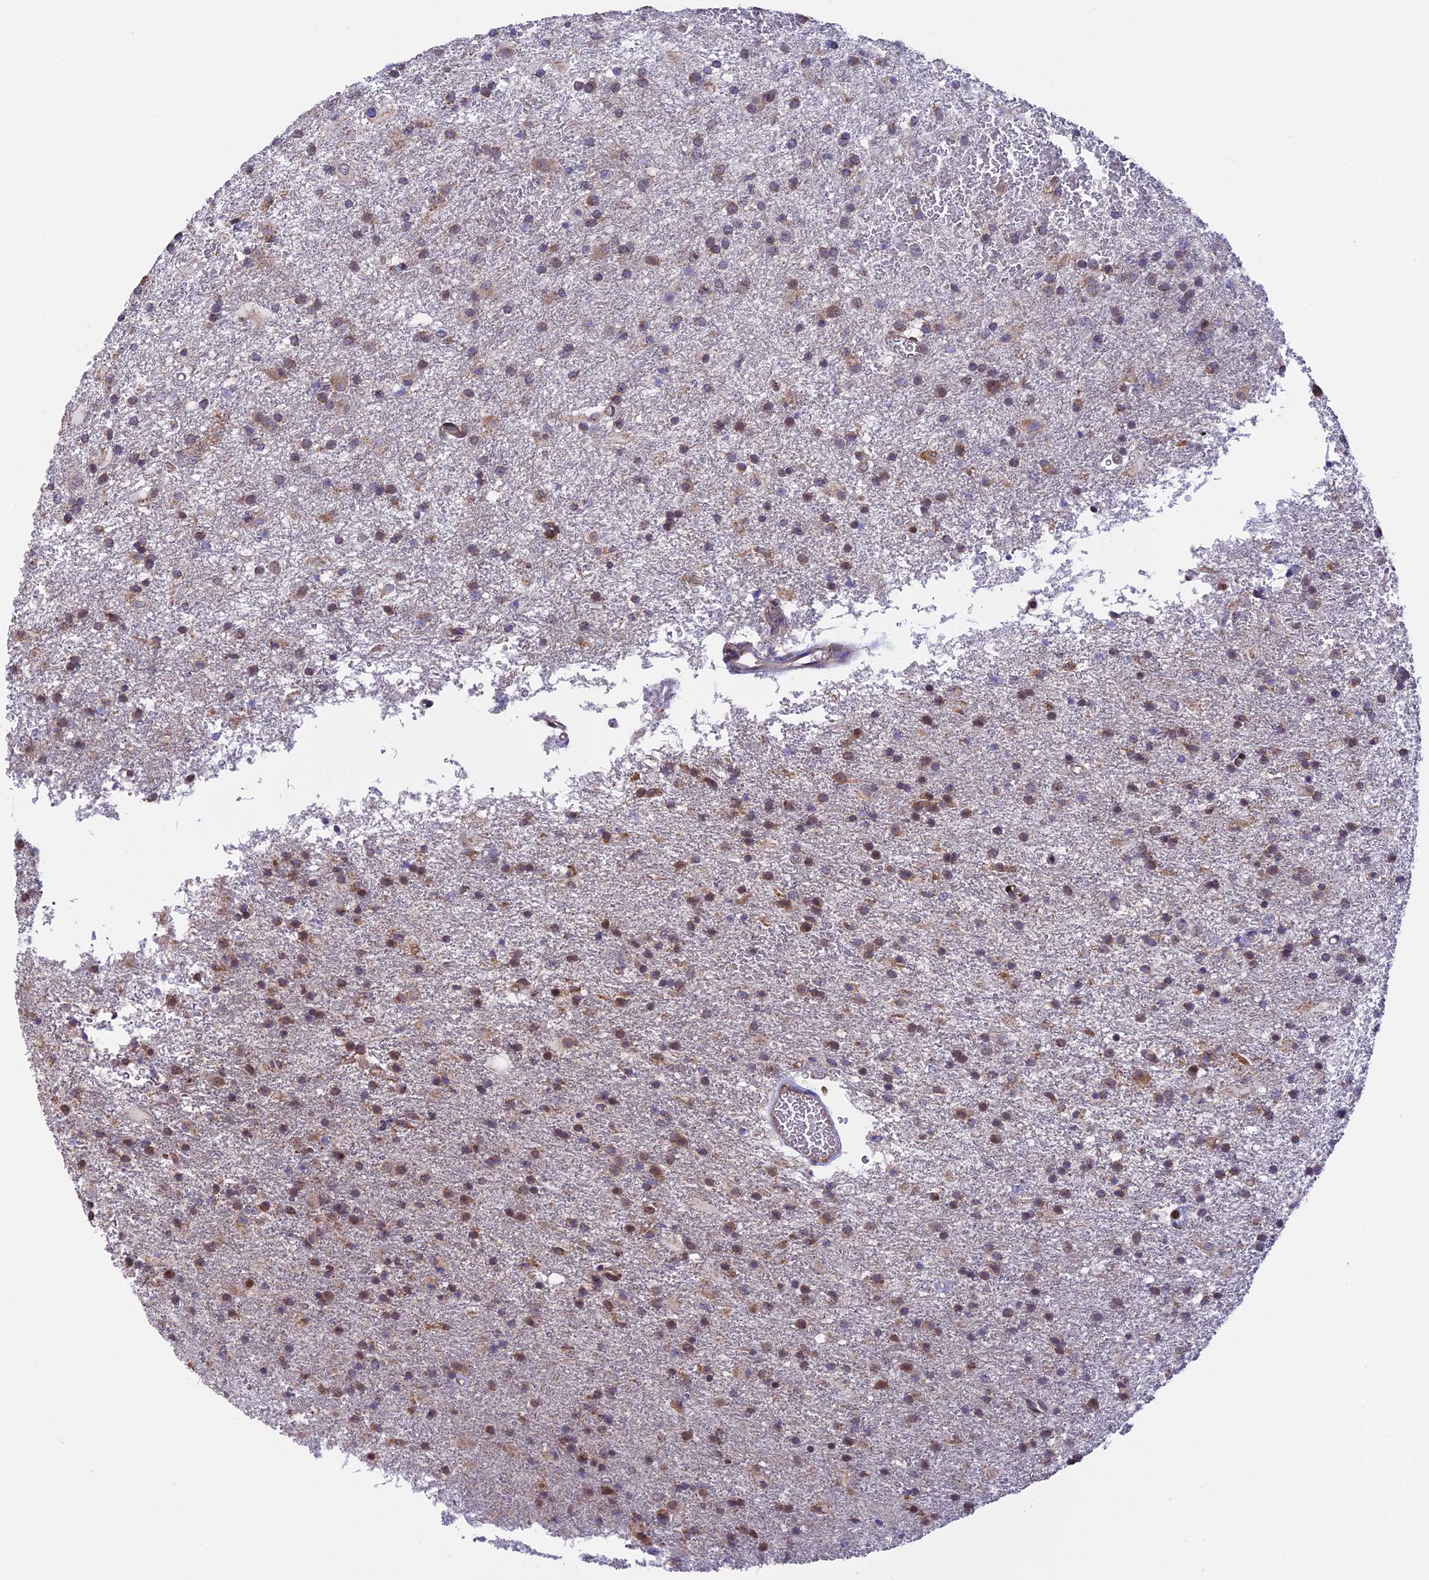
{"staining": {"intensity": "moderate", "quantity": "25%-75%", "location": "cytoplasmic/membranous"}, "tissue": "glioma", "cell_type": "Tumor cells", "image_type": "cancer", "snomed": [{"axis": "morphology", "description": "Glioma, malignant, Low grade"}, {"axis": "topography", "description": "Brain"}], "caption": "Immunohistochemistry histopathology image of glioma stained for a protein (brown), which reveals medium levels of moderate cytoplasmic/membranous expression in about 25%-75% of tumor cells.", "gene": "DMRTA2", "patient": {"sex": "male", "age": 65}}